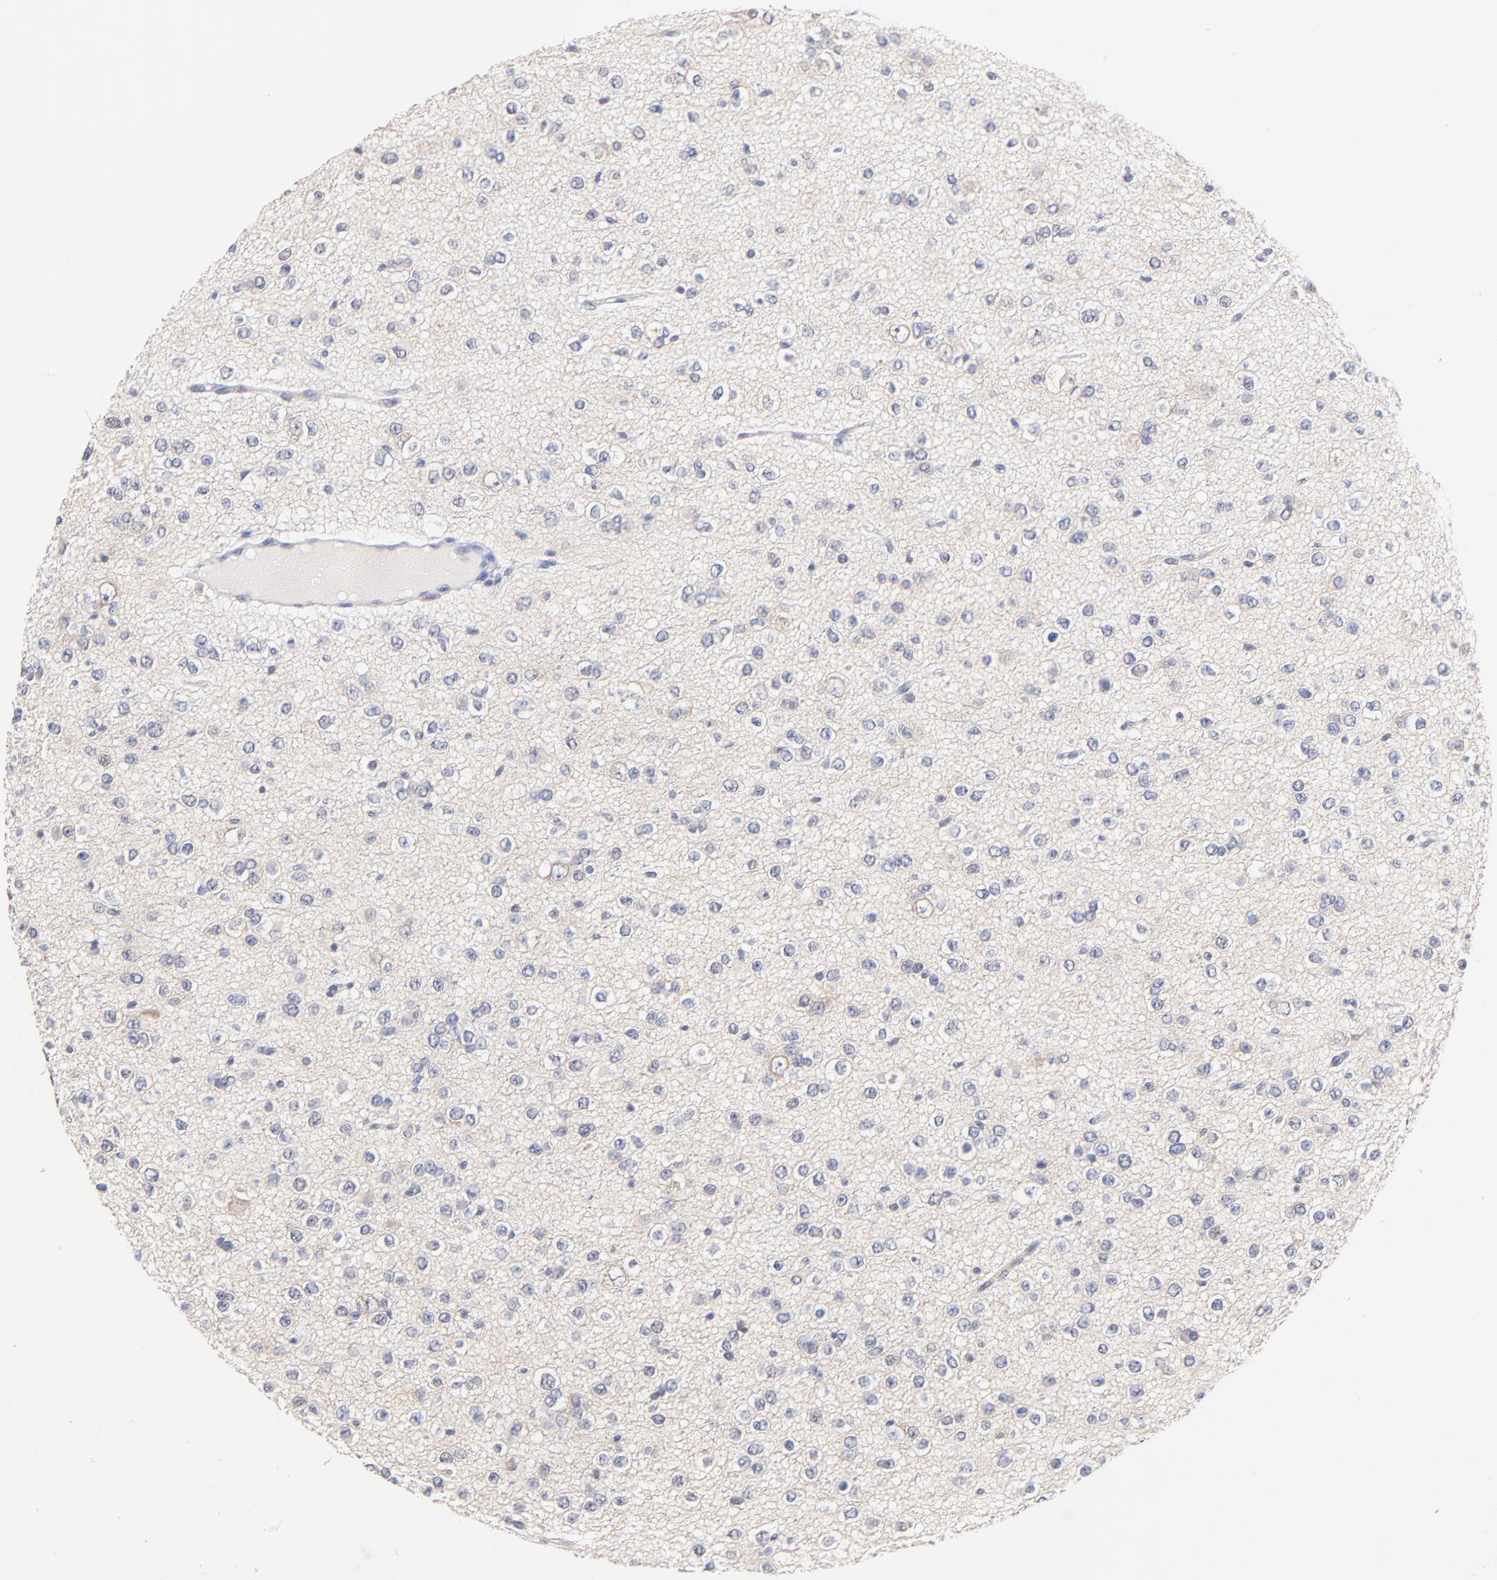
{"staining": {"intensity": "negative", "quantity": "none", "location": "none"}, "tissue": "glioma", "cell_type": "Tumor cells", "image_type": "cancer", "snomed": [{"axis": "morphology", "description": "Glioma, malignant, Low grade"}, {"axis": "topography", "description": "Brain"}], "caption": "The micrograph reveals no staining of tumor cells in malignant low-grade glioma.", "gene": "PTK7", "patient": {"sex": "male", "age": 42}}